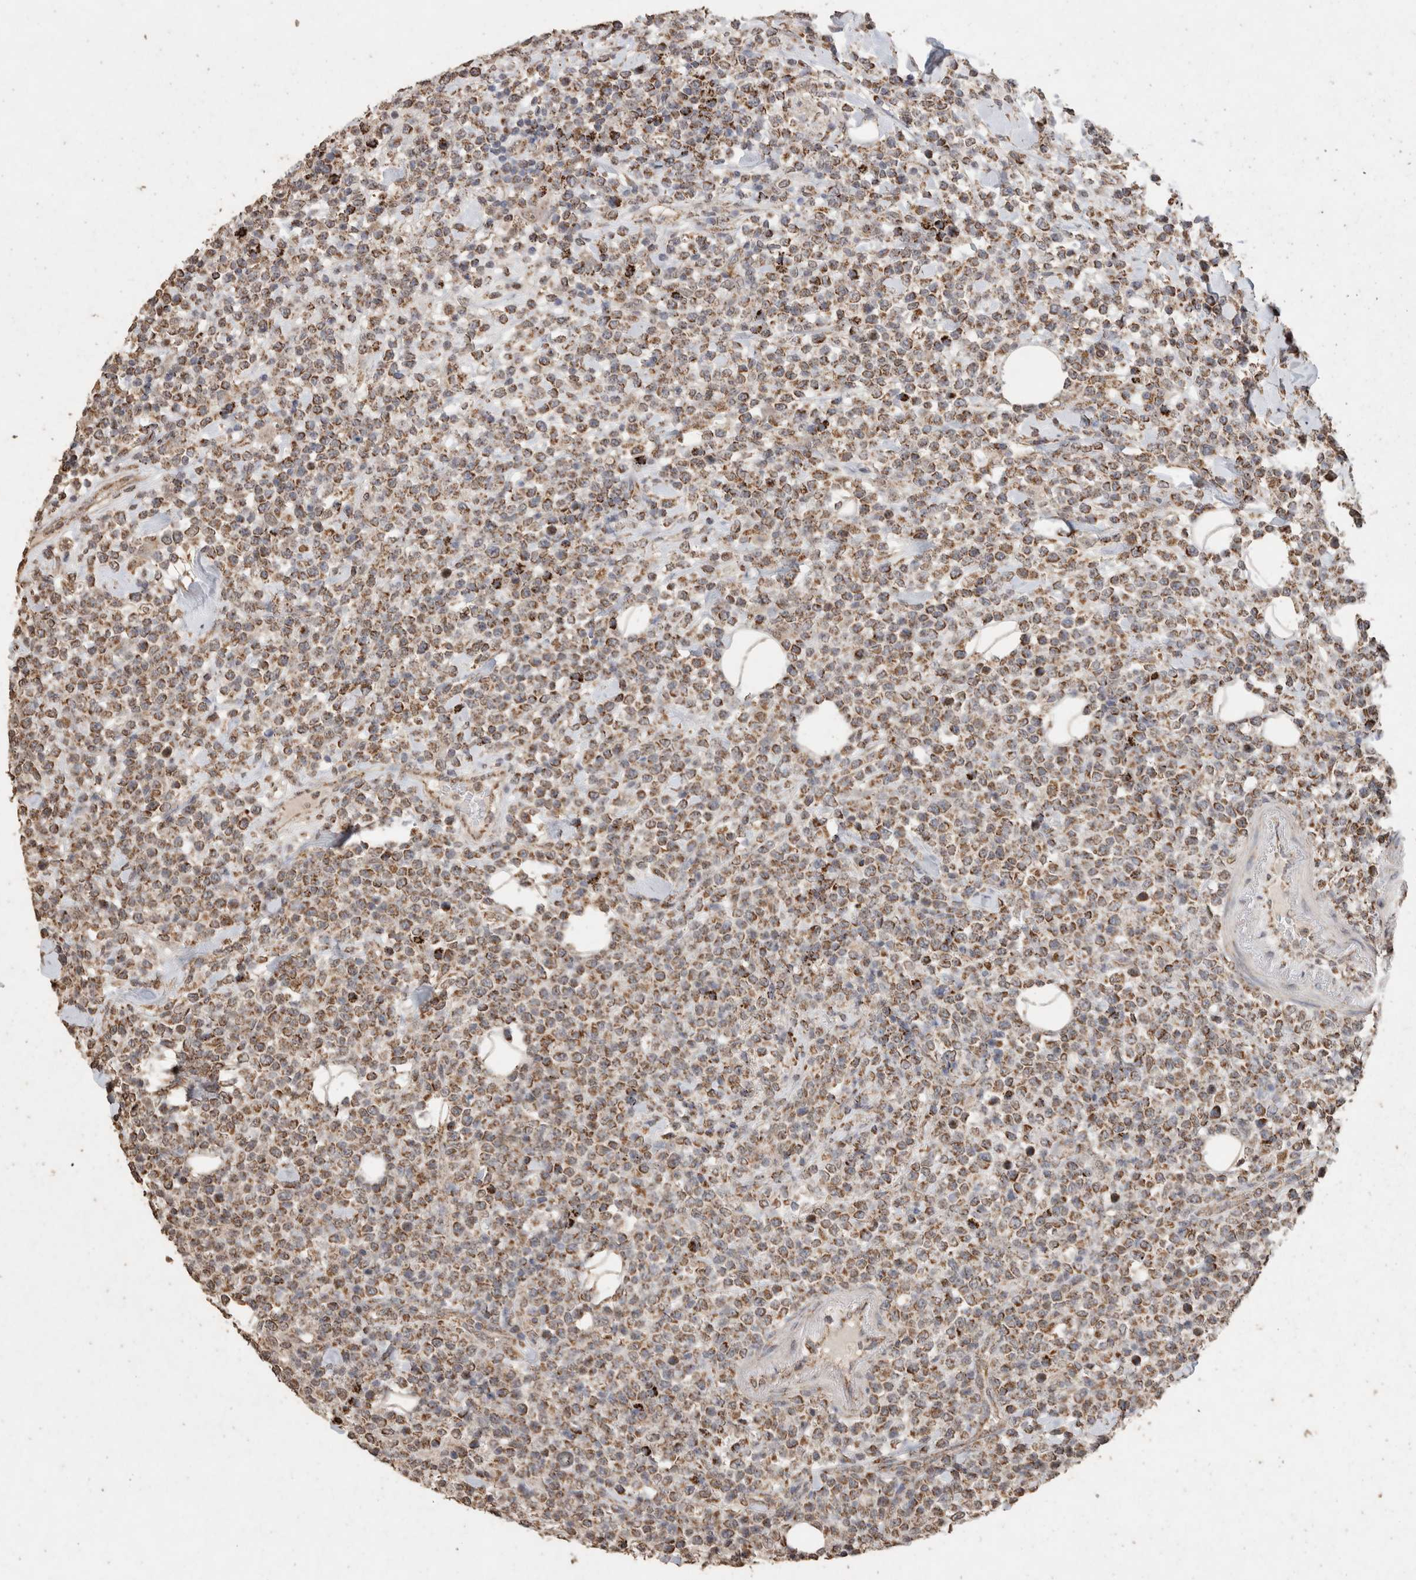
{"staining": {"intensity": "moderate", "quantity": ">75%", "location": "cytoplasmic/membranous"}, "tissue": "lymphoma", "cell_type": "Tumor cells", "image_type": "cancer", "snomed": [{"axis": "morphology", "description": "Malignant lymphoma, non-Hodgkin's type, High grade"}, {"axis": "topography", "description": "Colon"}], "caption": "A brown stain shows moderate cytoplasmic/membranous staining of a protein in lymphoma tumor cells. (IHC, brightfield microscopy, high magnification).", "gene": "ACADM", "patient": {"sex": "female", "age": 53}}